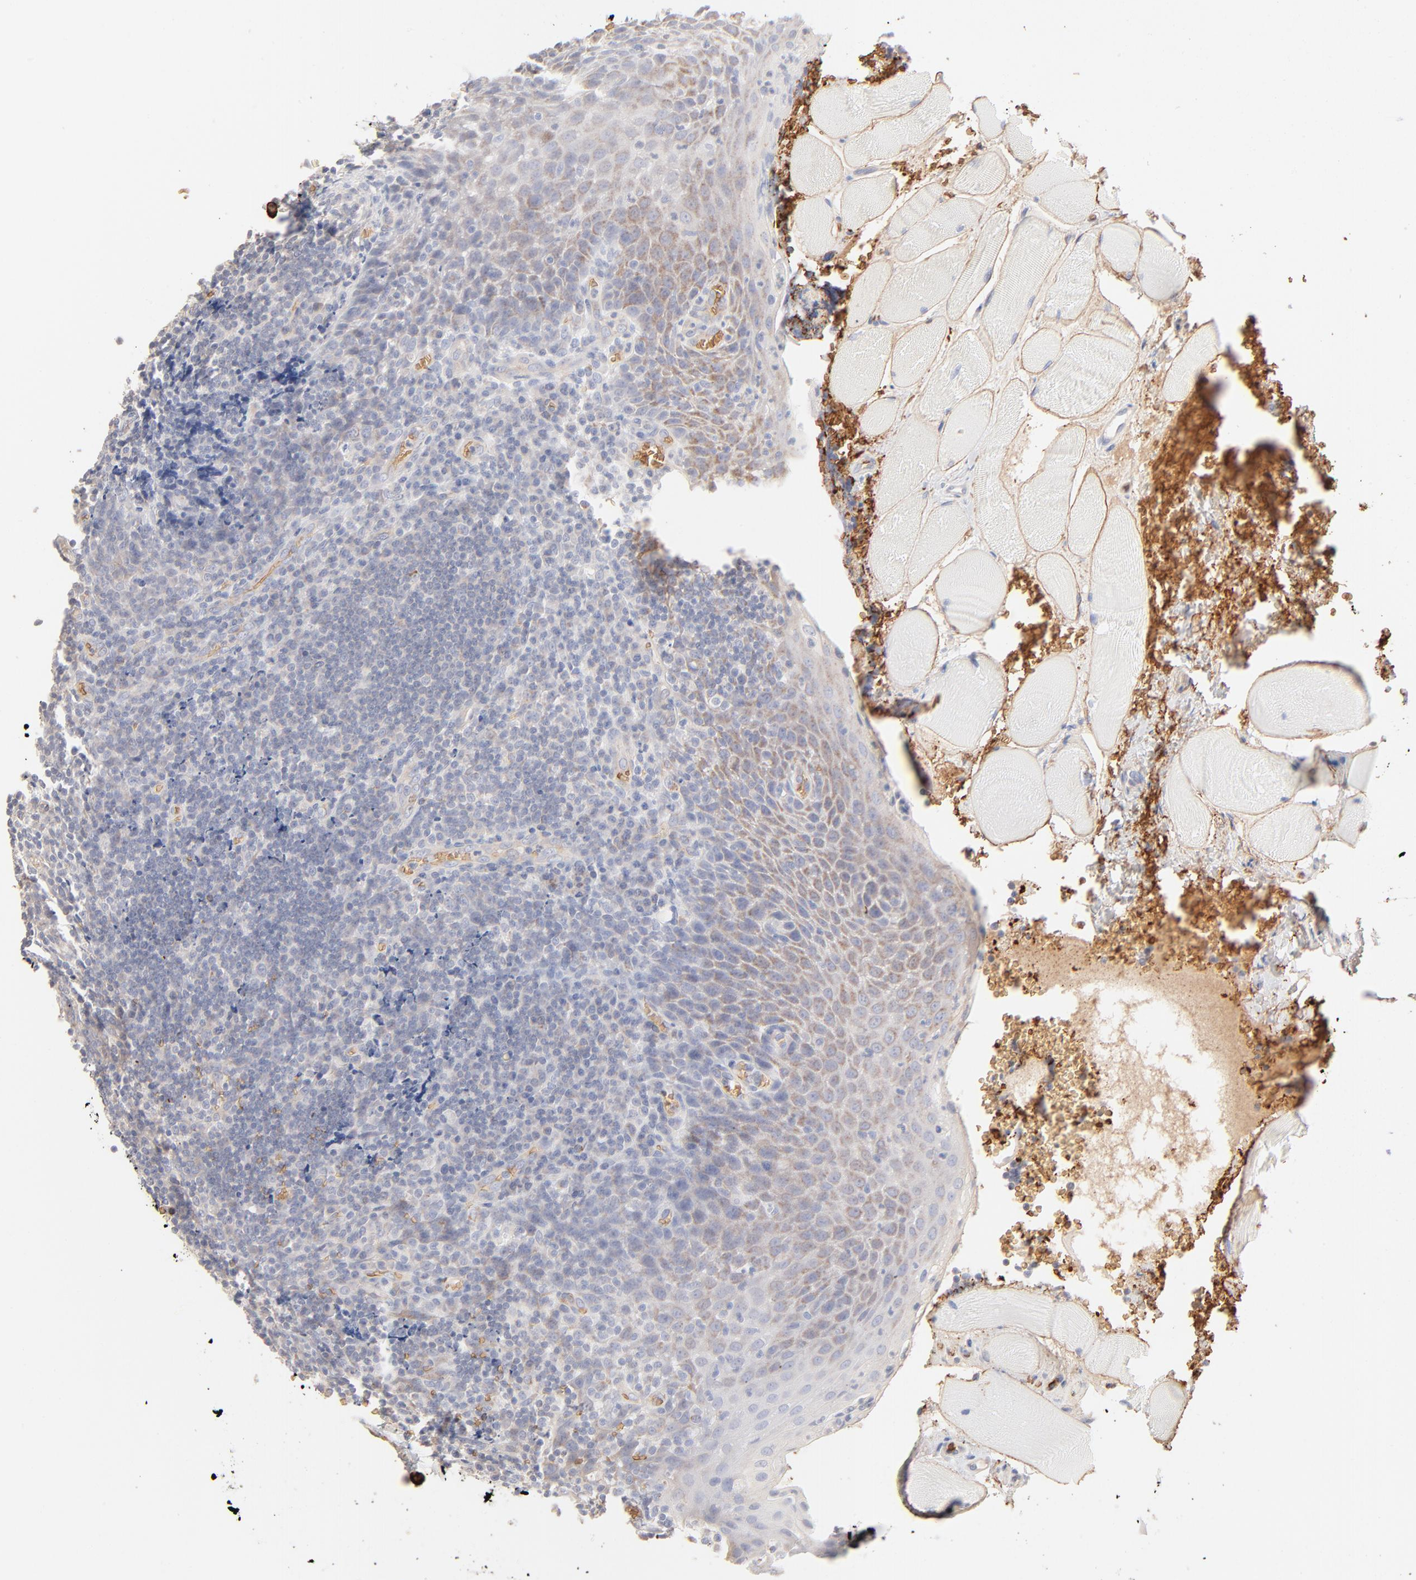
{"staining": {"intensity": "moderate", "quantity": "<25%", "location": "cytoplasmic/membranous"}, "tissue": "tonsil", "cell_type": "Germinal center cells", "image_type": "normal", "snomed": [{"axis": "morphology", "description": "Normal tissue, NOS"}, {"axis": "topography", "description": "Tonsil"}], "caption": "This image displays benign tonsil stained with immunohistochemistry to label a protein in brown. The cytoplasmic/membranous of germinal center cells show moderate positivity for the protein. Nuclei are counter-stained blue.", "gene": "SPTB", "patient": {"sex": "male", "age": 20}}